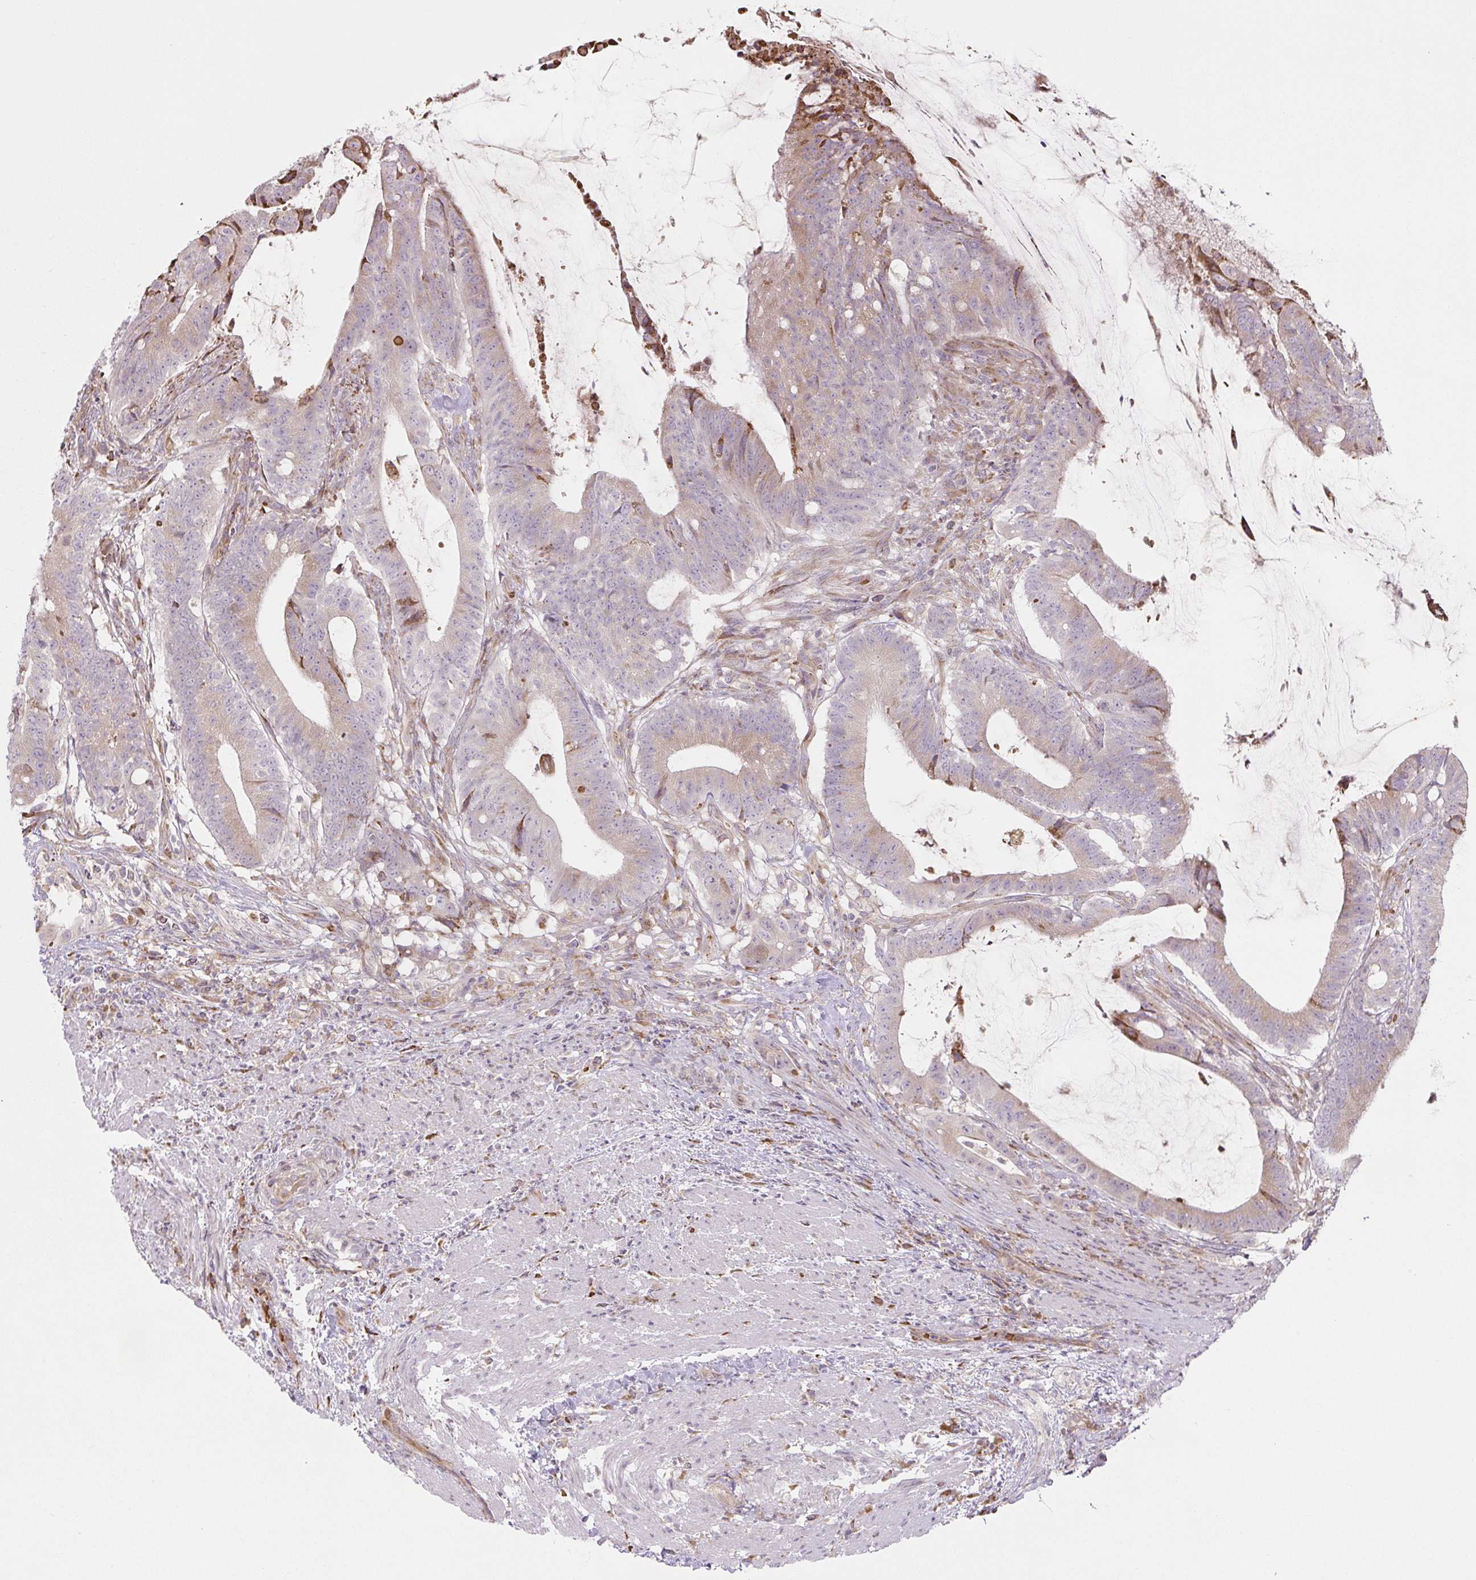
{"staining": {"intensity": "weak", "quantity": "25%-75%", "location": "cytoplasmic/membranous"}, "tissue": "colorectal cancer", "cell_type": "Tumor cells", "image_type": "cancer", "snomed": [{"axis": "morphology", "description": "Adenocarcinoma, NOS"}, {"axis": "topography", "description": "Colon"}], "caption": "Protein staining by immunohistochemistry exhibits weak cytoplasmic/membranous expression in about 25%-75% of tumor cells in adenocarcinoma (colorectal). (DAB IHC with brightfield microscopy, high magnification).", "gene": "RASA1", "patient": {"sex": "female", "age": 43}}